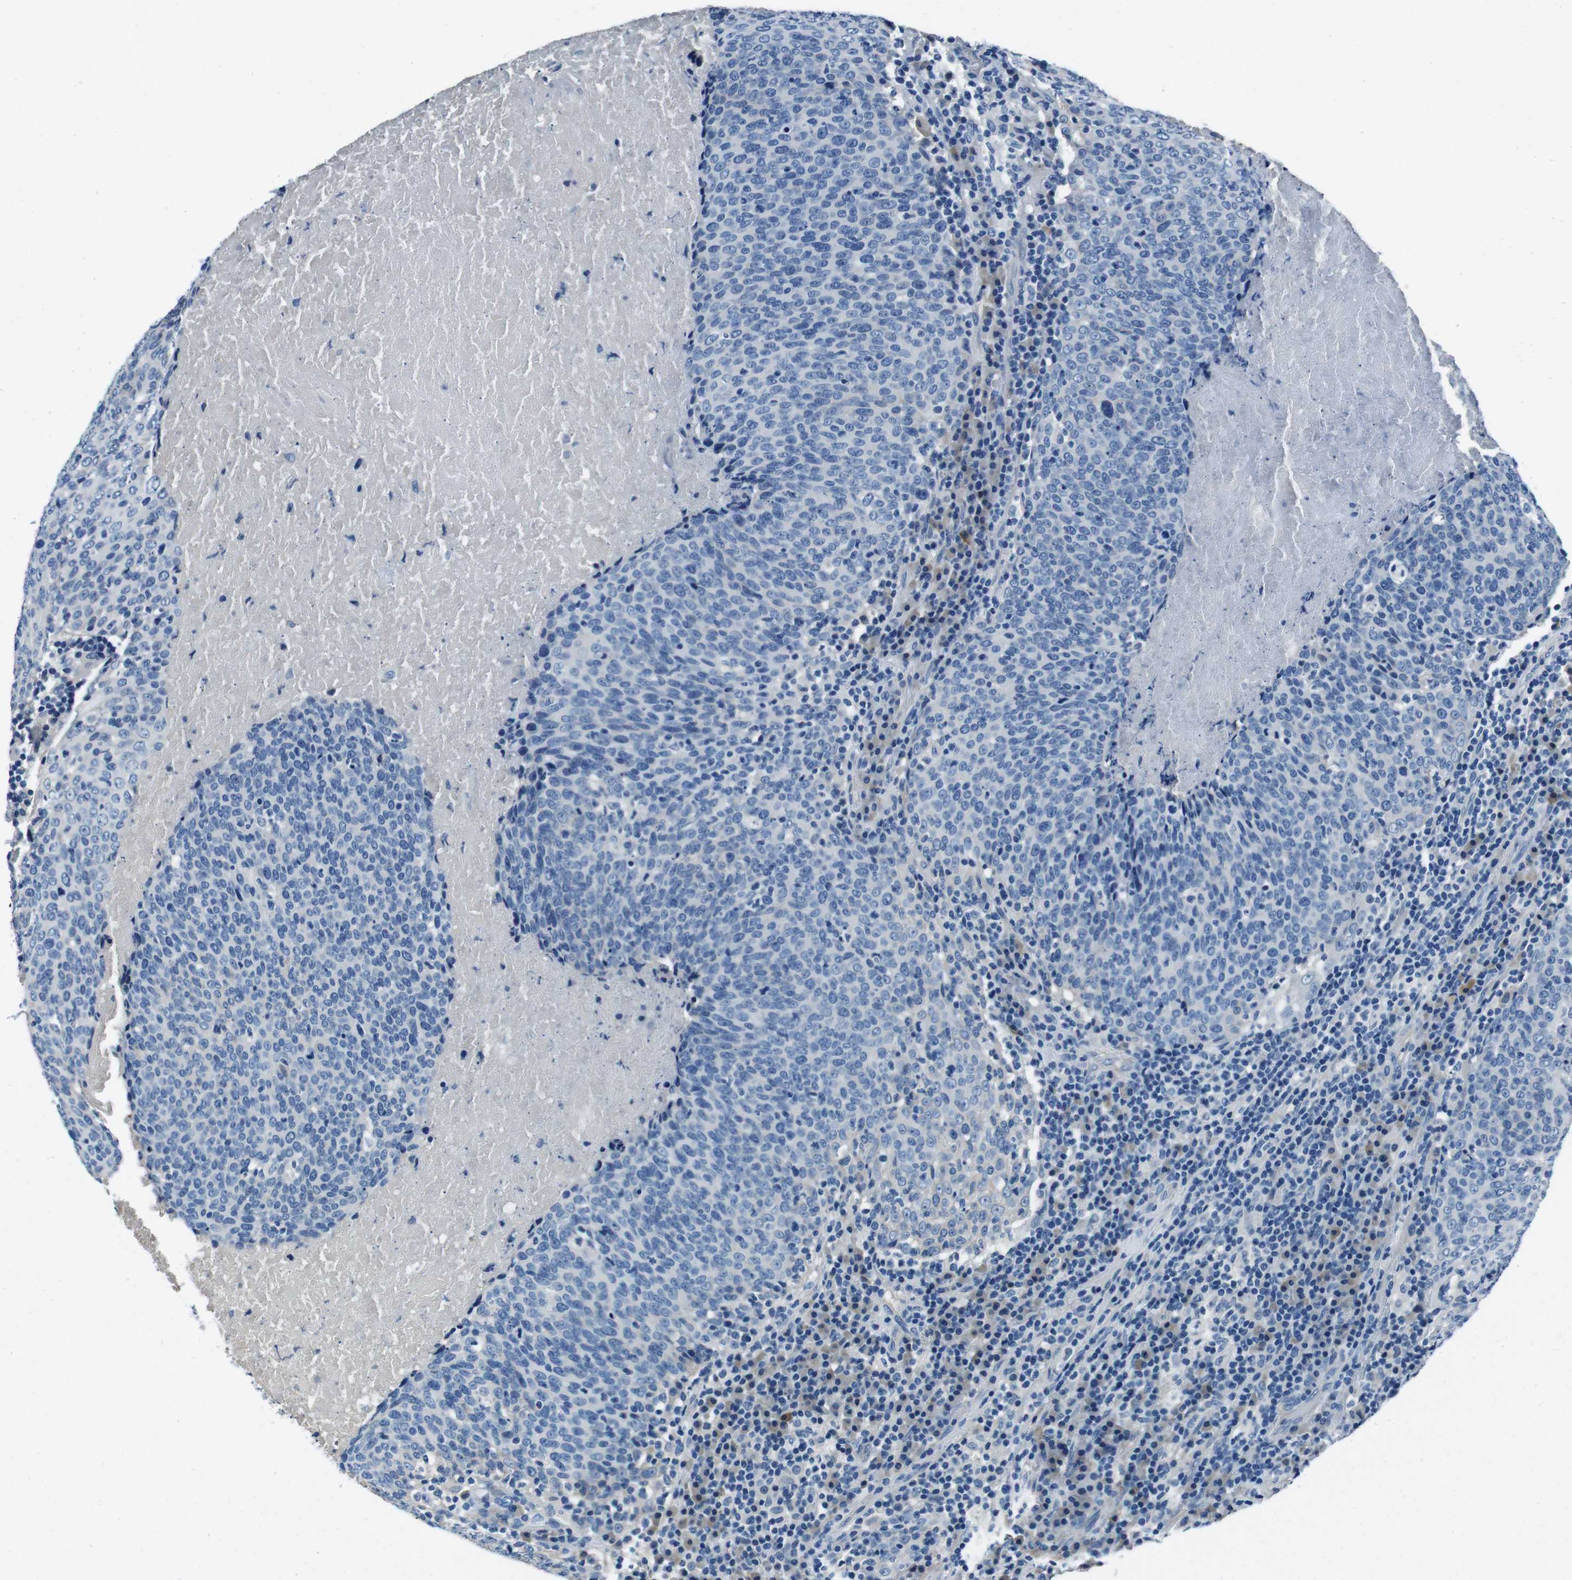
{"staining": {"intensity": "negative", "quantity": "none", "location": "none"}, "tissue": "head and neck cancer", "cell_type": "Tumor cells", "image_type": "cancer", "snomed": [{"axis": "morphology", "description": "Squamous cell carcinoma, NOS"}, {"axis": "morphology", "description": "Squamous cell carcinoma, metastatic, NOS"}, {"axis": "topography", "description": "Lymph node"}, {"axis": "topography", "description": "Head-Neck"}], "caption": "Immunohistochemistry micrograph of head and neck cancer (metastatic squamous cell carcinoma) stained for a protein (brown), which shows no positivity in tumor cells.", "gene": "CASQ1", "patient": {"sex": "male", "age": 62}}